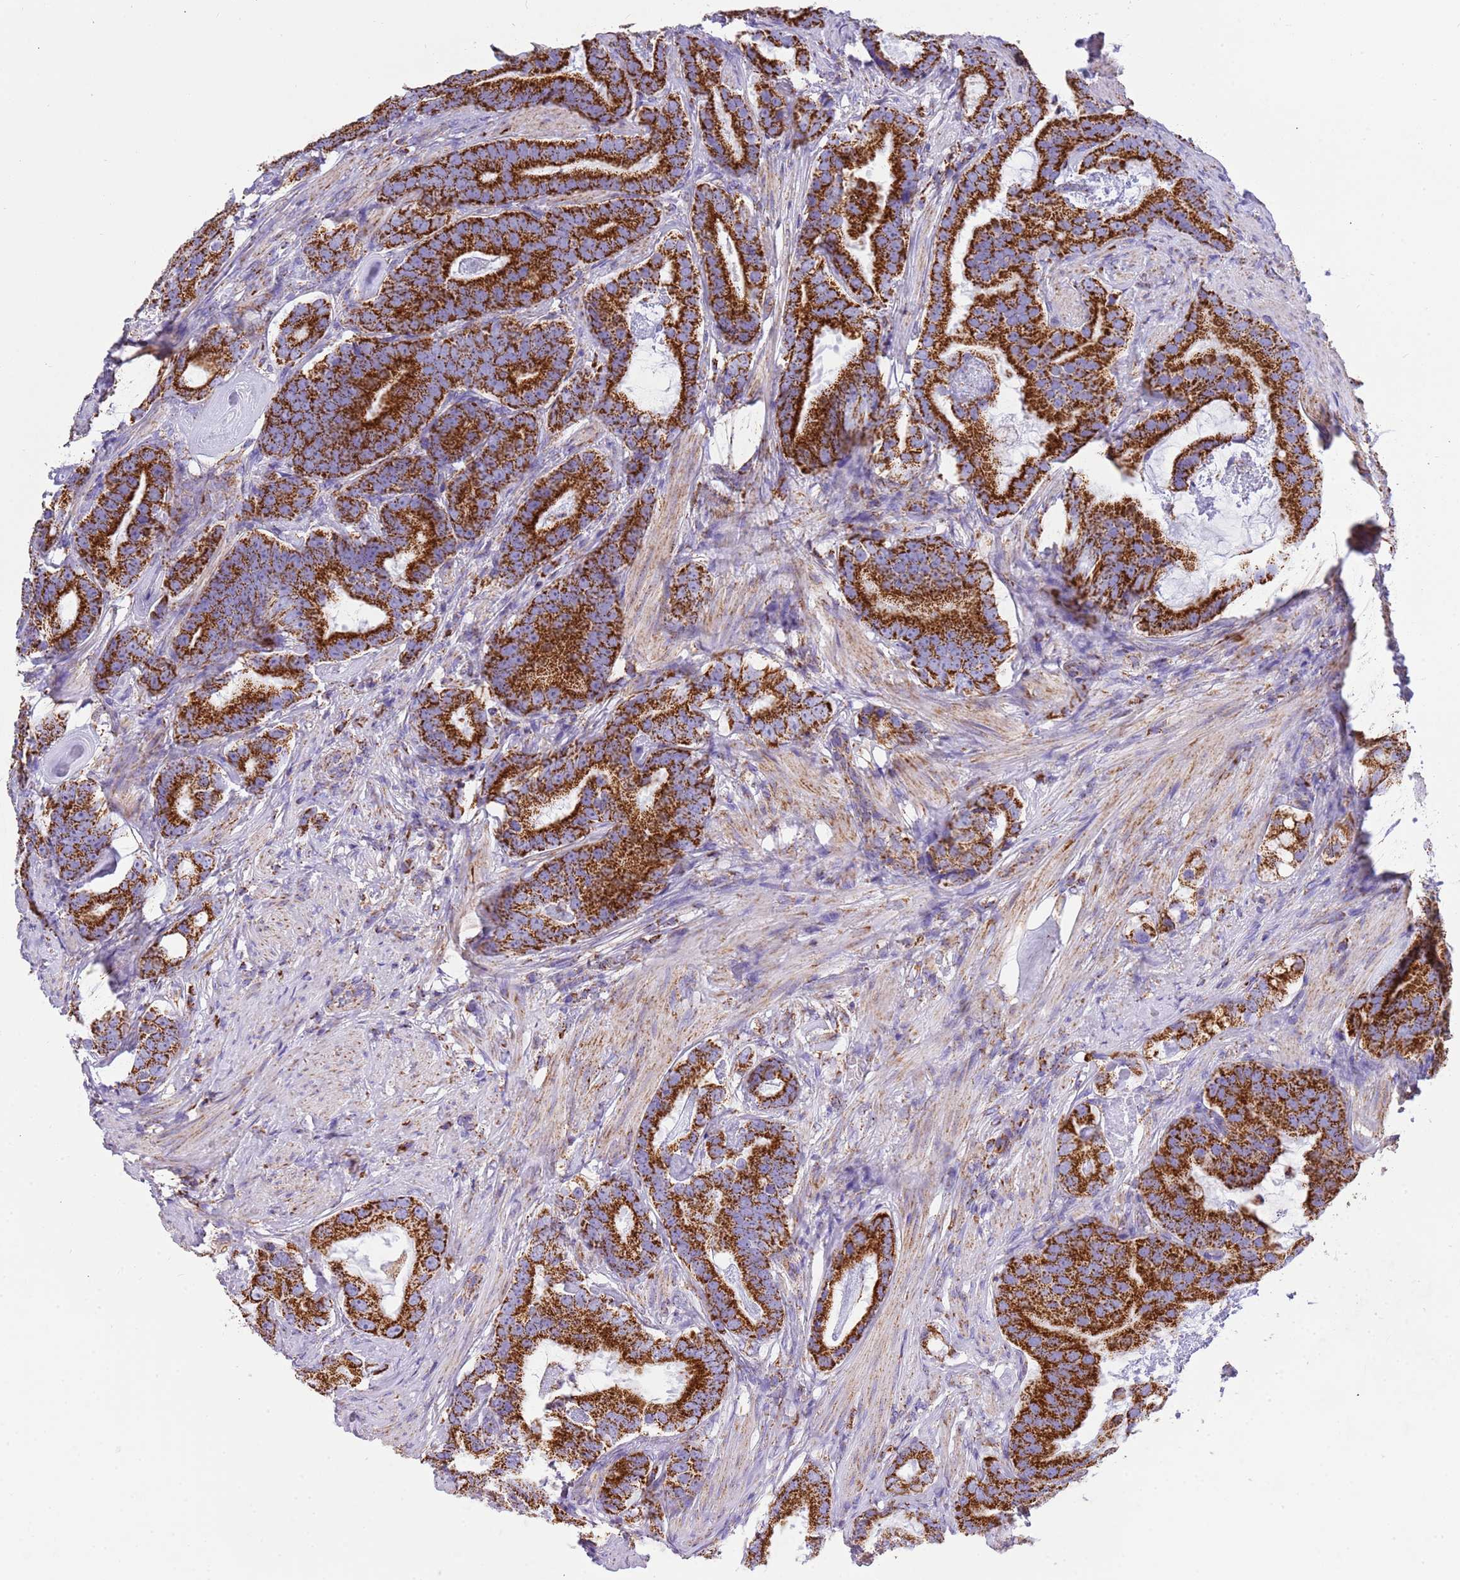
{"staining": {"intensity": "strong", "quantity": ">75%", "location": "cytoplasmic/membranous"}, "tissue": "prostate cancer", "cell_type": "Tumor cells", "image_type": "cancer", "snomed": [{"axis": "morphology", "description": "Adenocarcinoma, Low grade"}, {"axis": "topography", "description": "Prostate"}], "caption": "Immunohistochemical staining of human prostate cancer demonstrates high levels of strong cytoplasmic/membranous protein positivity in about >75% of tumor cells.", "gene": "SUCLG2", "patient": {"sex": "male", "age": 71}}